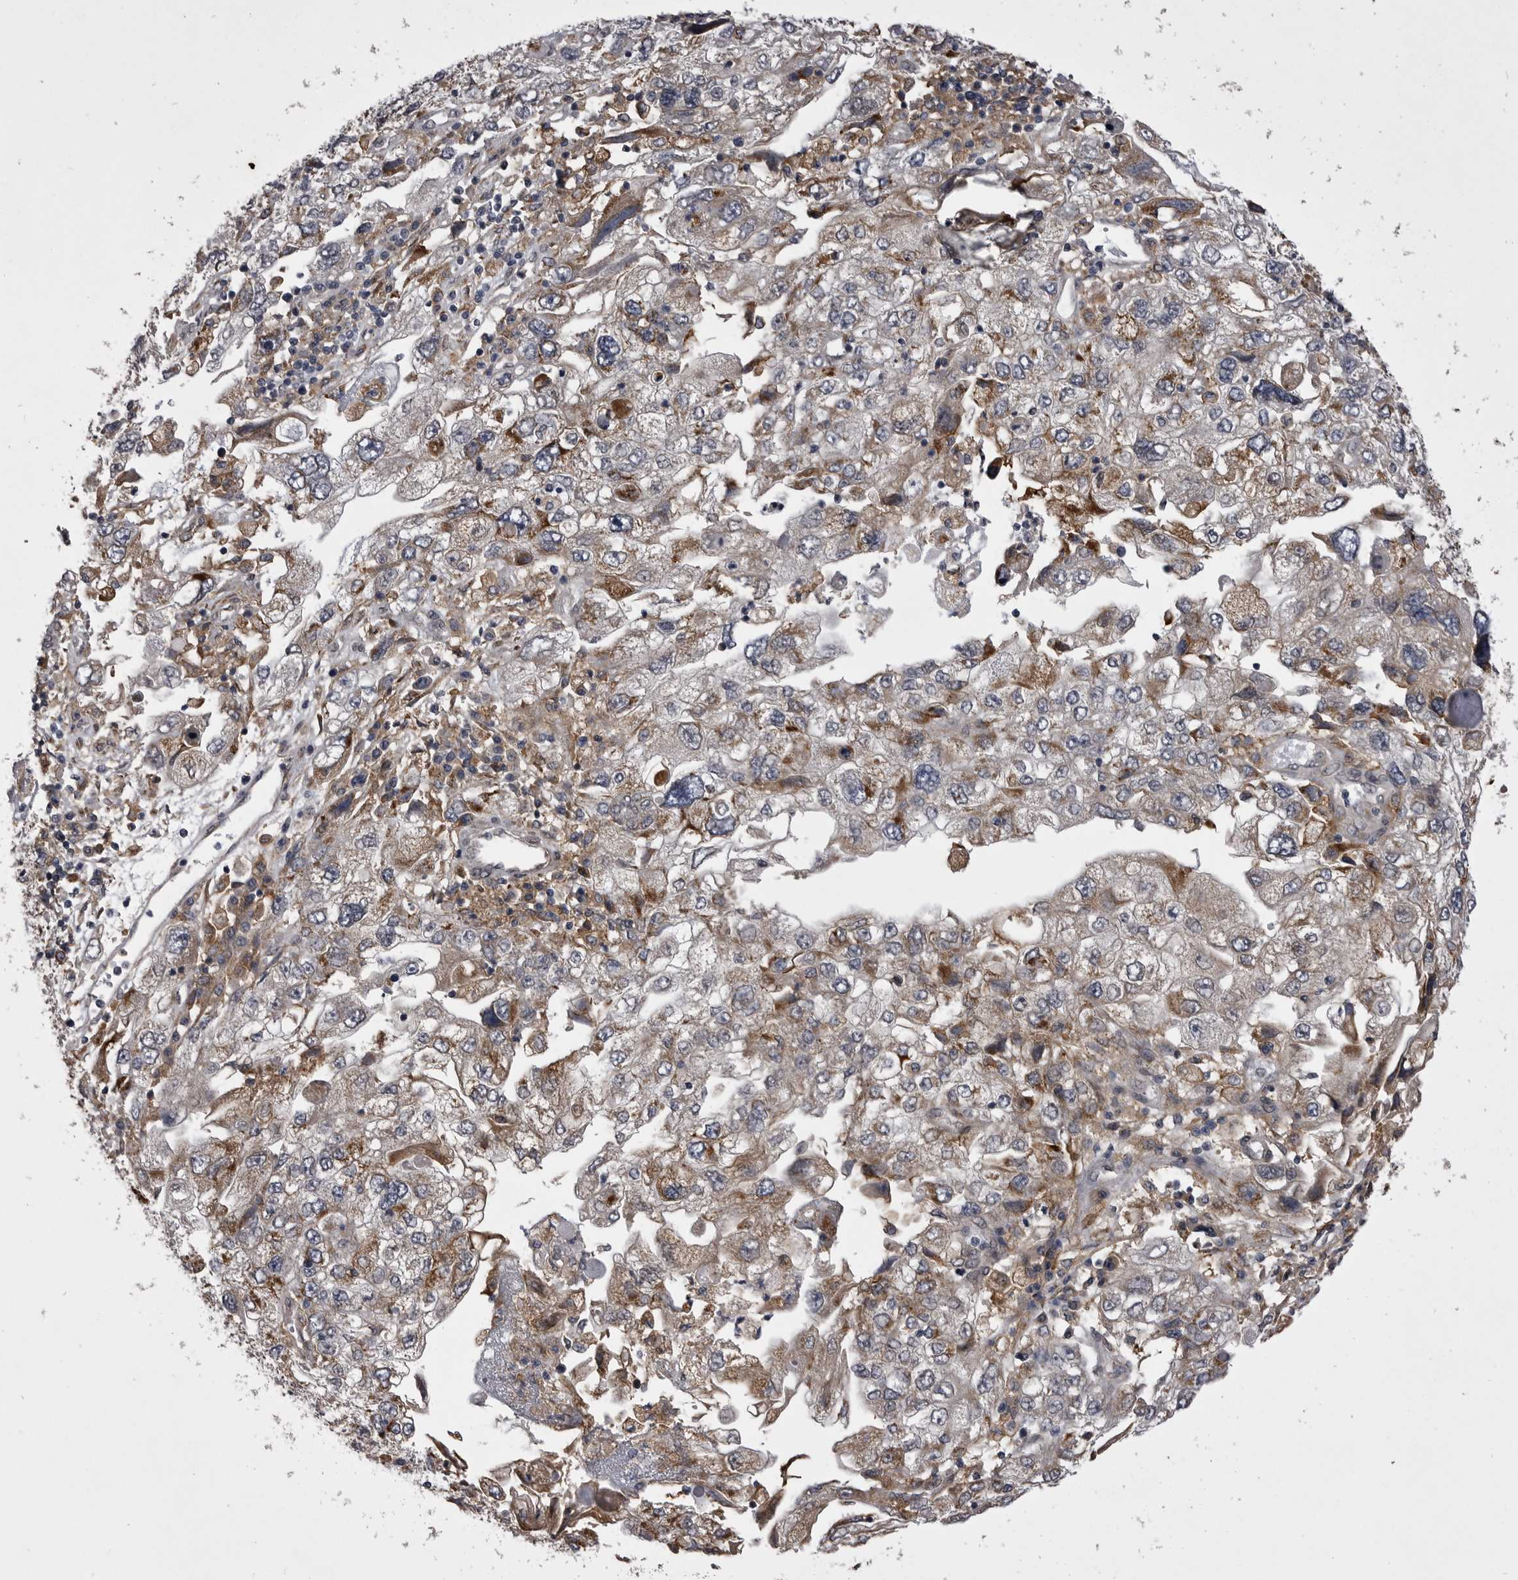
{"staining": {"intensity": "weak", "quantity": ">75%", "location": "cytoplasmic/membranous"}, "tissue": "endometrial cancer", "cell_type": "Tumor cells", "image_type": "cancer", "snomed": [{"axis": "morphology", "description": "Adenocarcinoma, NOS"}, {"axis": "topography", "description": "Endometrium"}], "caption": "IHC of adenocarcinoma (endometrial) shows low levels of weak cytoplasmic/membranous staining in approximately >75% of tumor cells. The staining is performed using DAB (3,3'-diaminobenzidine) brown chromogen to label protein expression. The nuclei are counter-stained blue using hematoxylin.", "gene": "ABL1", "patient": {"sex": "female", "age": 49}}